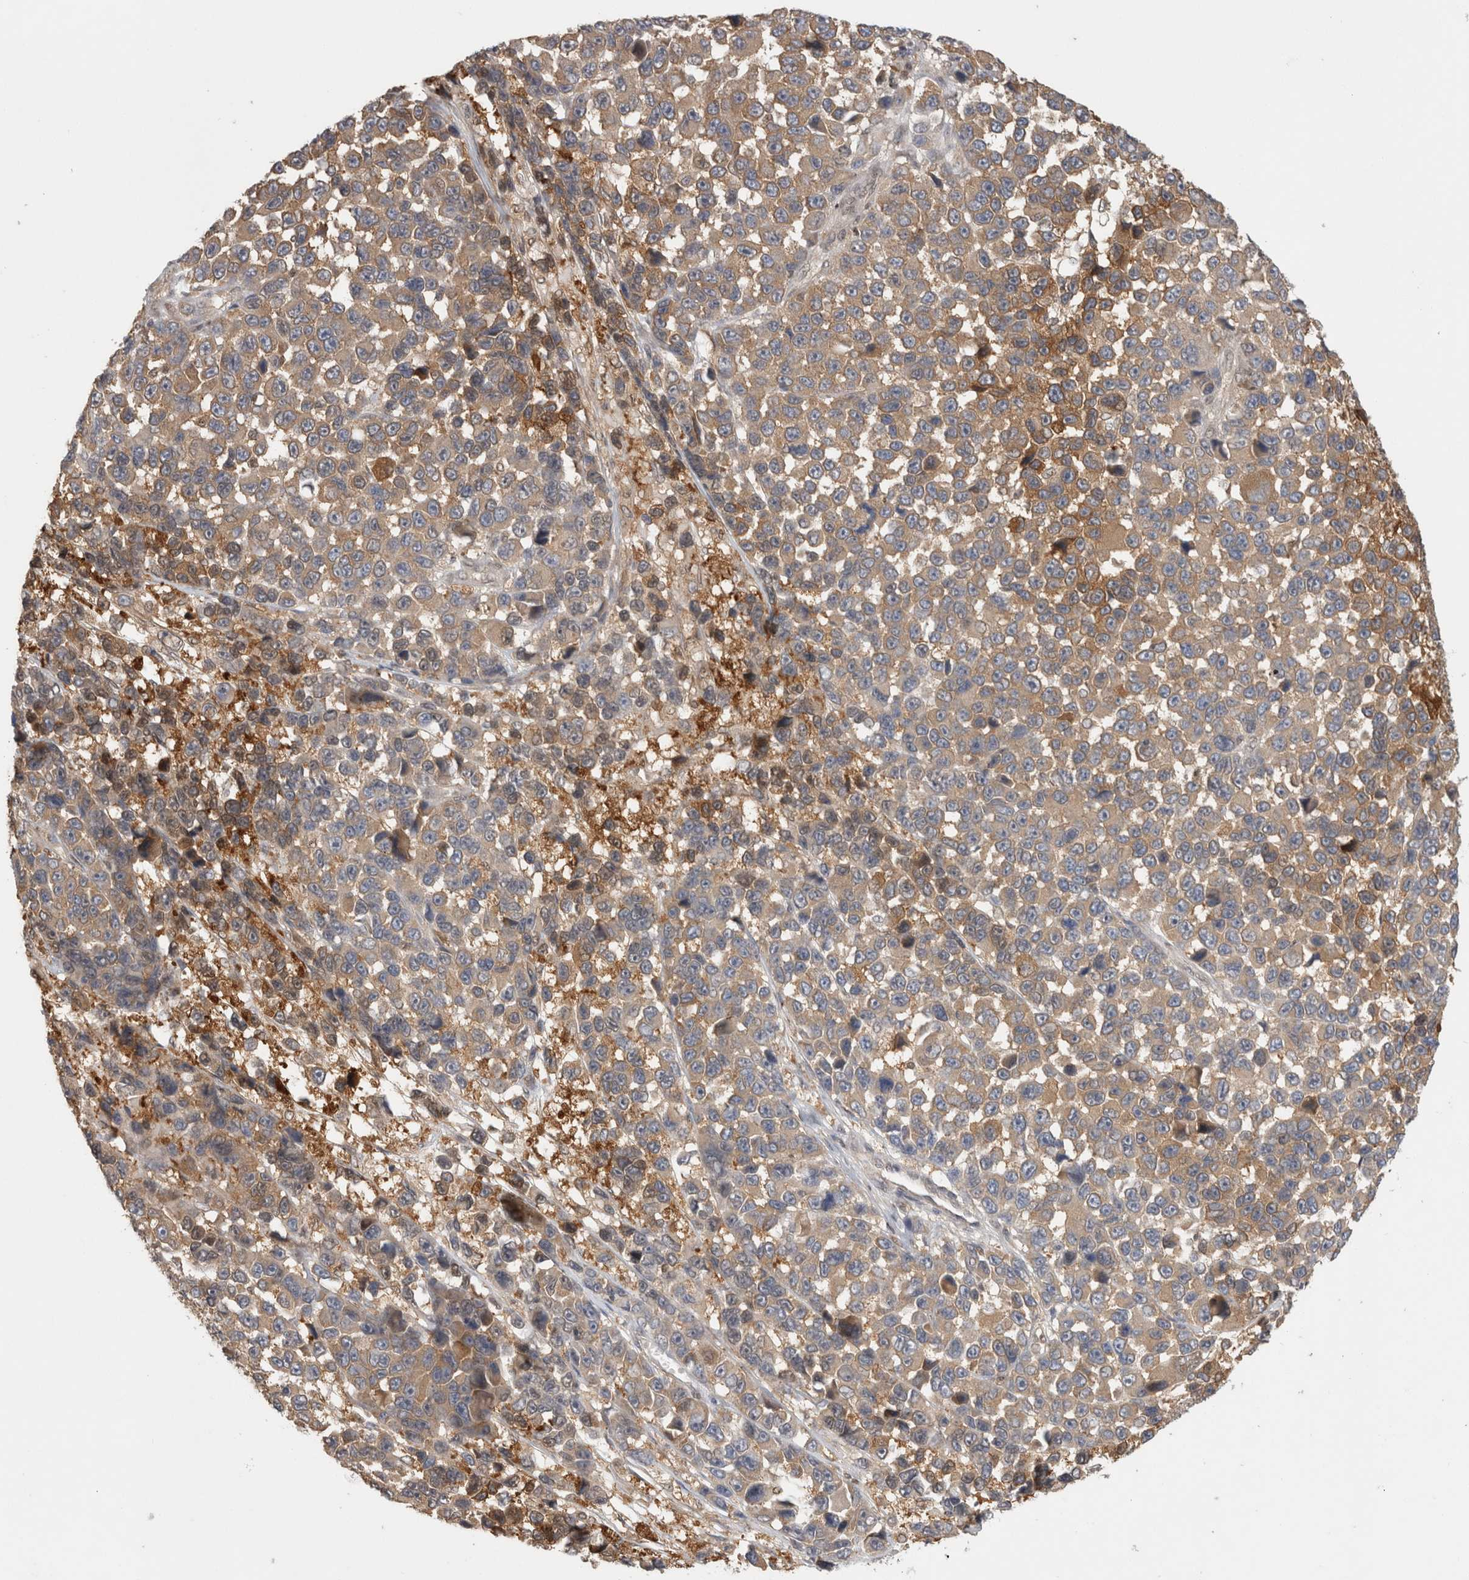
{"staining": {"intensity": "moderate", "quantity": ">75%", "location": "cytoplasmic/membranous"}, "tissue": "melanoma", "cell_type": "Tumor cells", "image_type": "cancer", "snomed": [{"axis": "morphology", "description": "Malignant melanoma, NOS"}, {"axis": "topography", "description": "Skin"}], "caption": "This photomicrograph shows immunohistochemistry staining of human melanoma, with medium moderate cytoplasmic/membranous positivity in approximately >75% of tumor cells.", "gene": "PIGP", "patient": {"sex": "male", "age": 53}}